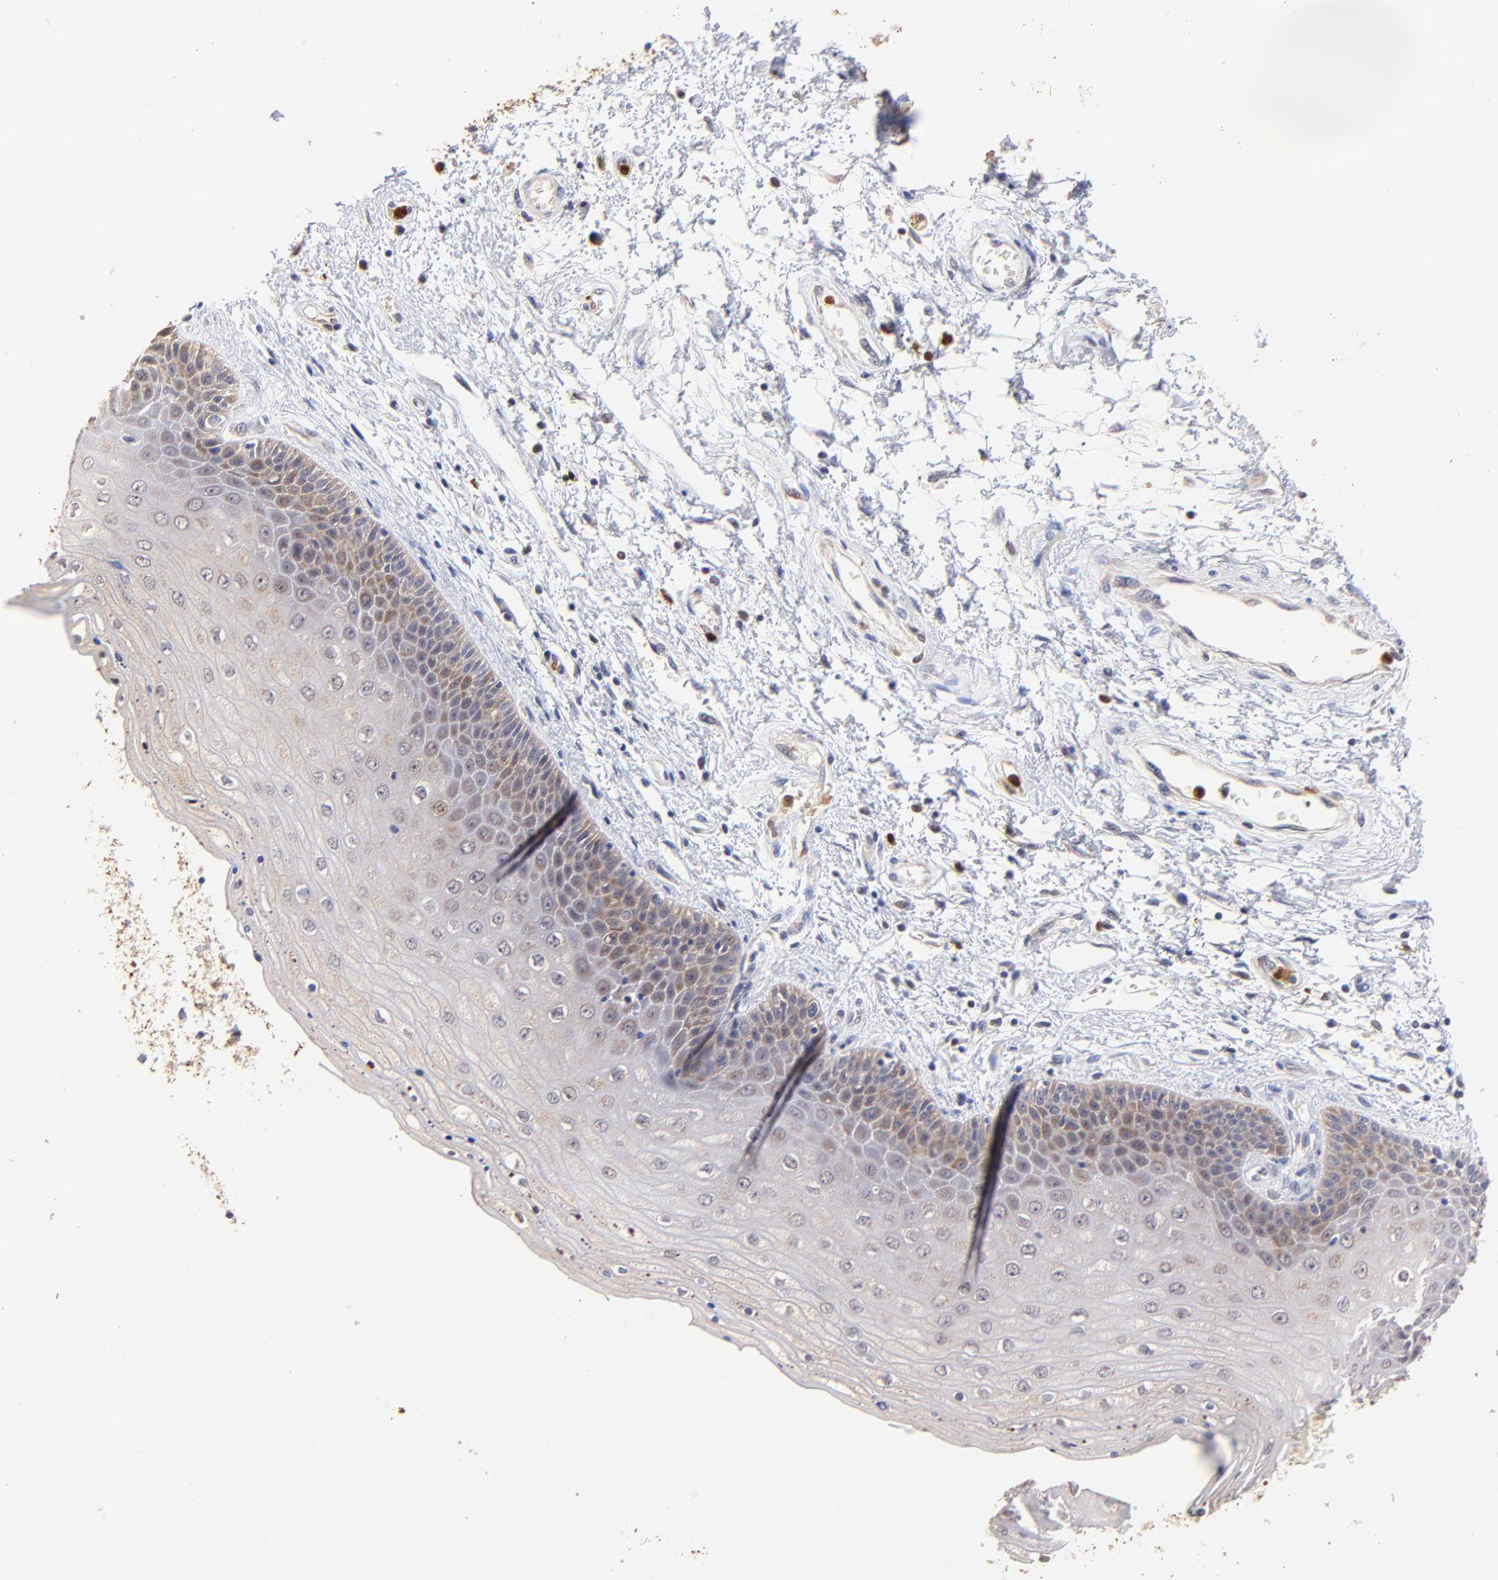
{"staining": {"intensity": "moderate", "quantity": "<25%", "location": "cytoplasmic/membranous"}, "tissue": "skin", "cell_type": "Epidermal cells", "image_type": "normal", "snomed": [{"axis": "morphology", "description": "Normal tissue, NOS"}, {"axis": "topography", "description": "Anal"}], "caption": "IHC photomicrograph of unremarkable skin stained for a protein (brown), which shows low levels of moderate cytoplasmic/membranous positivity in about <25% of epidermal cells.", "gene": "BBOF1", "patient": {"sex": "female", "age": 46}}